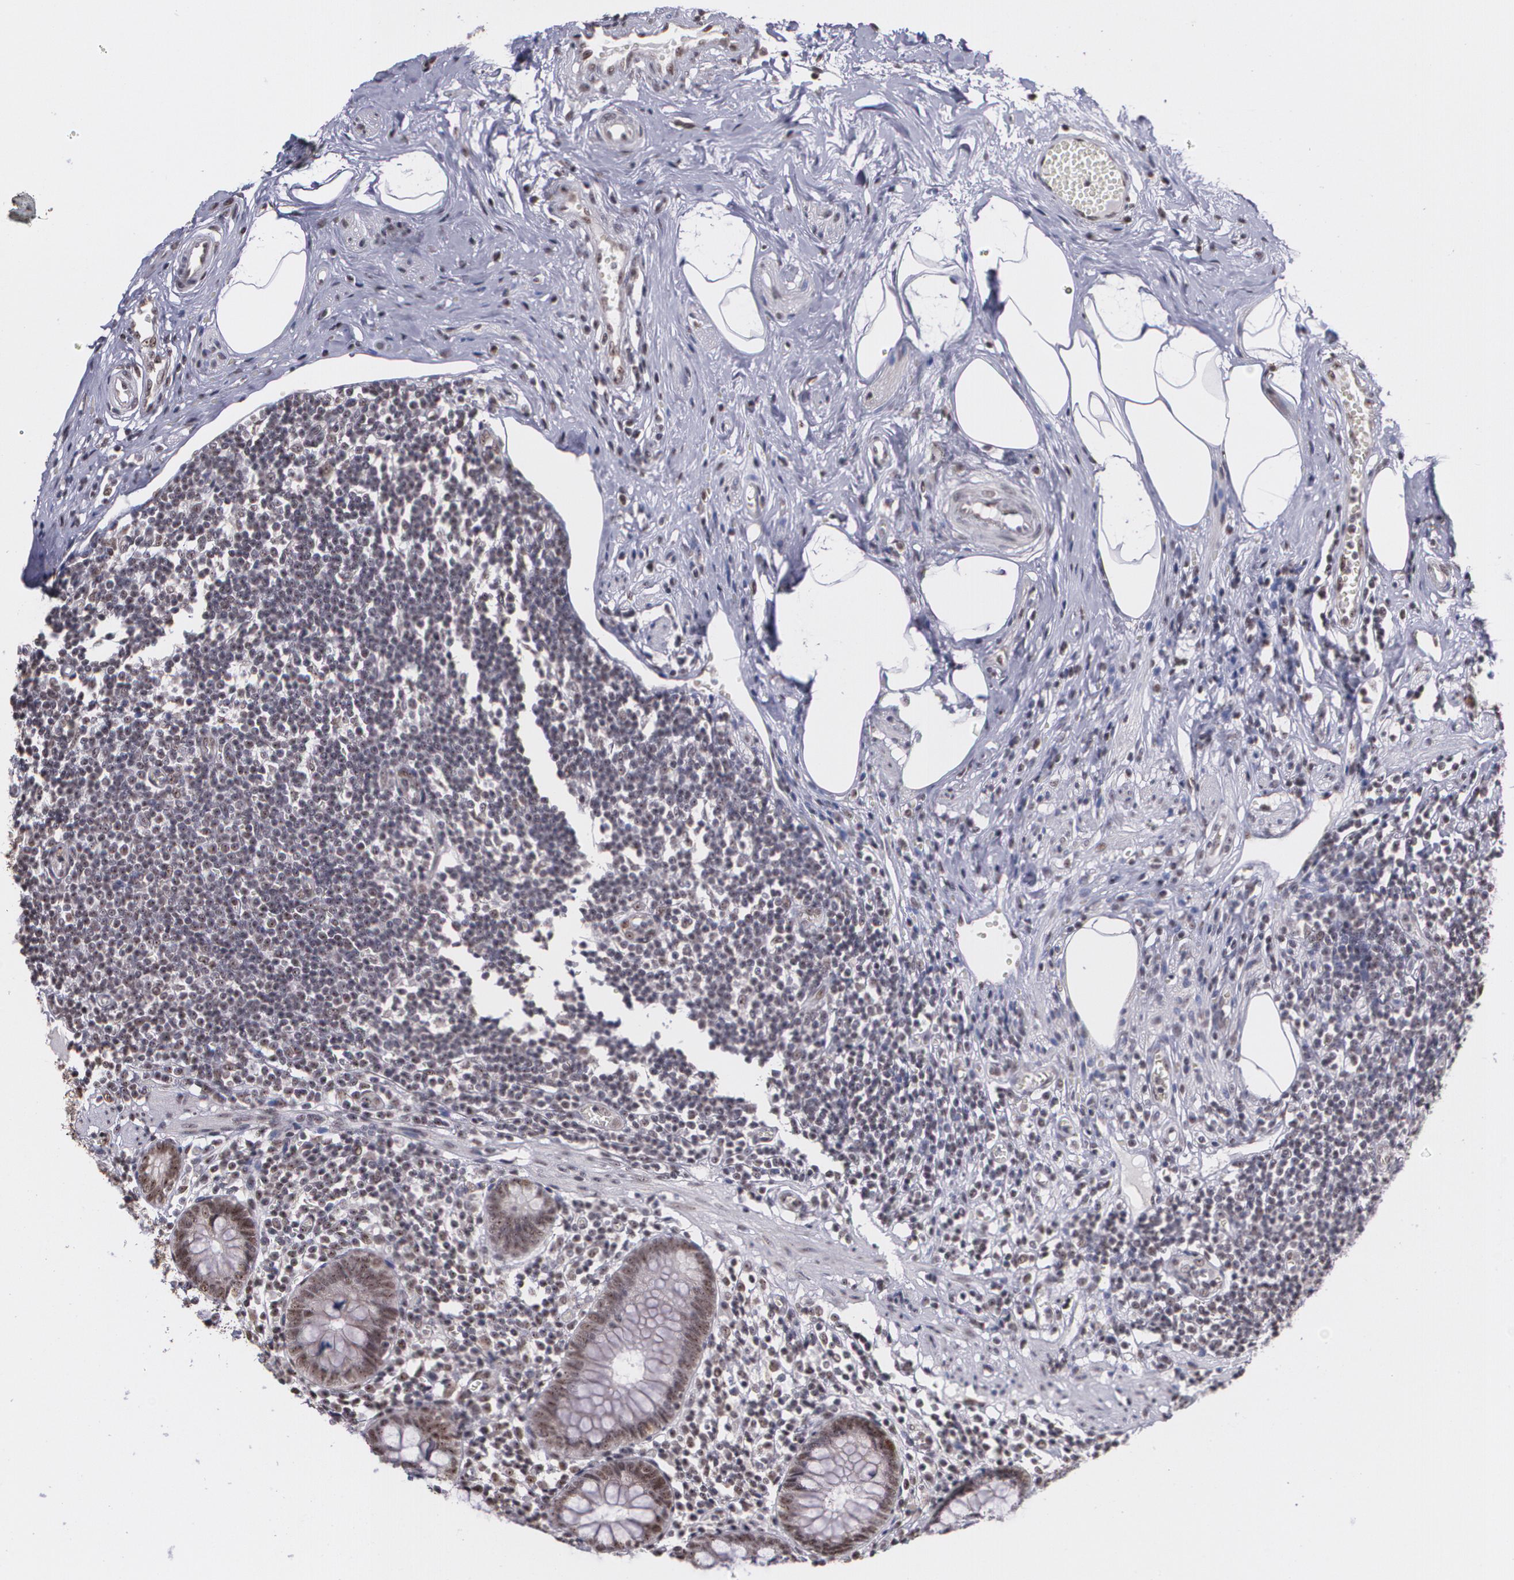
{"staining": {"intensity": "moderate", "quantity": ">75%", "location": "nuclear"}, "tissue": "appendix", "cell_type": "Glandular cells", "image_type": "normal", "snomed": [{"axis": "morphology", "description": "Normal tissue, NOS"}, {"axis": "topography", "description": "Appendix"}], "caption": "Appendix stained with DAB IHC exhibits medium levels of moderate nuclear staining in approximately >75% of glandular cells. (Stains: DAB in brown, nuclei in blue, Microscopy: brightfield microscopy at high magnification).", "gene": "C6orf15", "patient": {"sex": "male", "age": 38}}